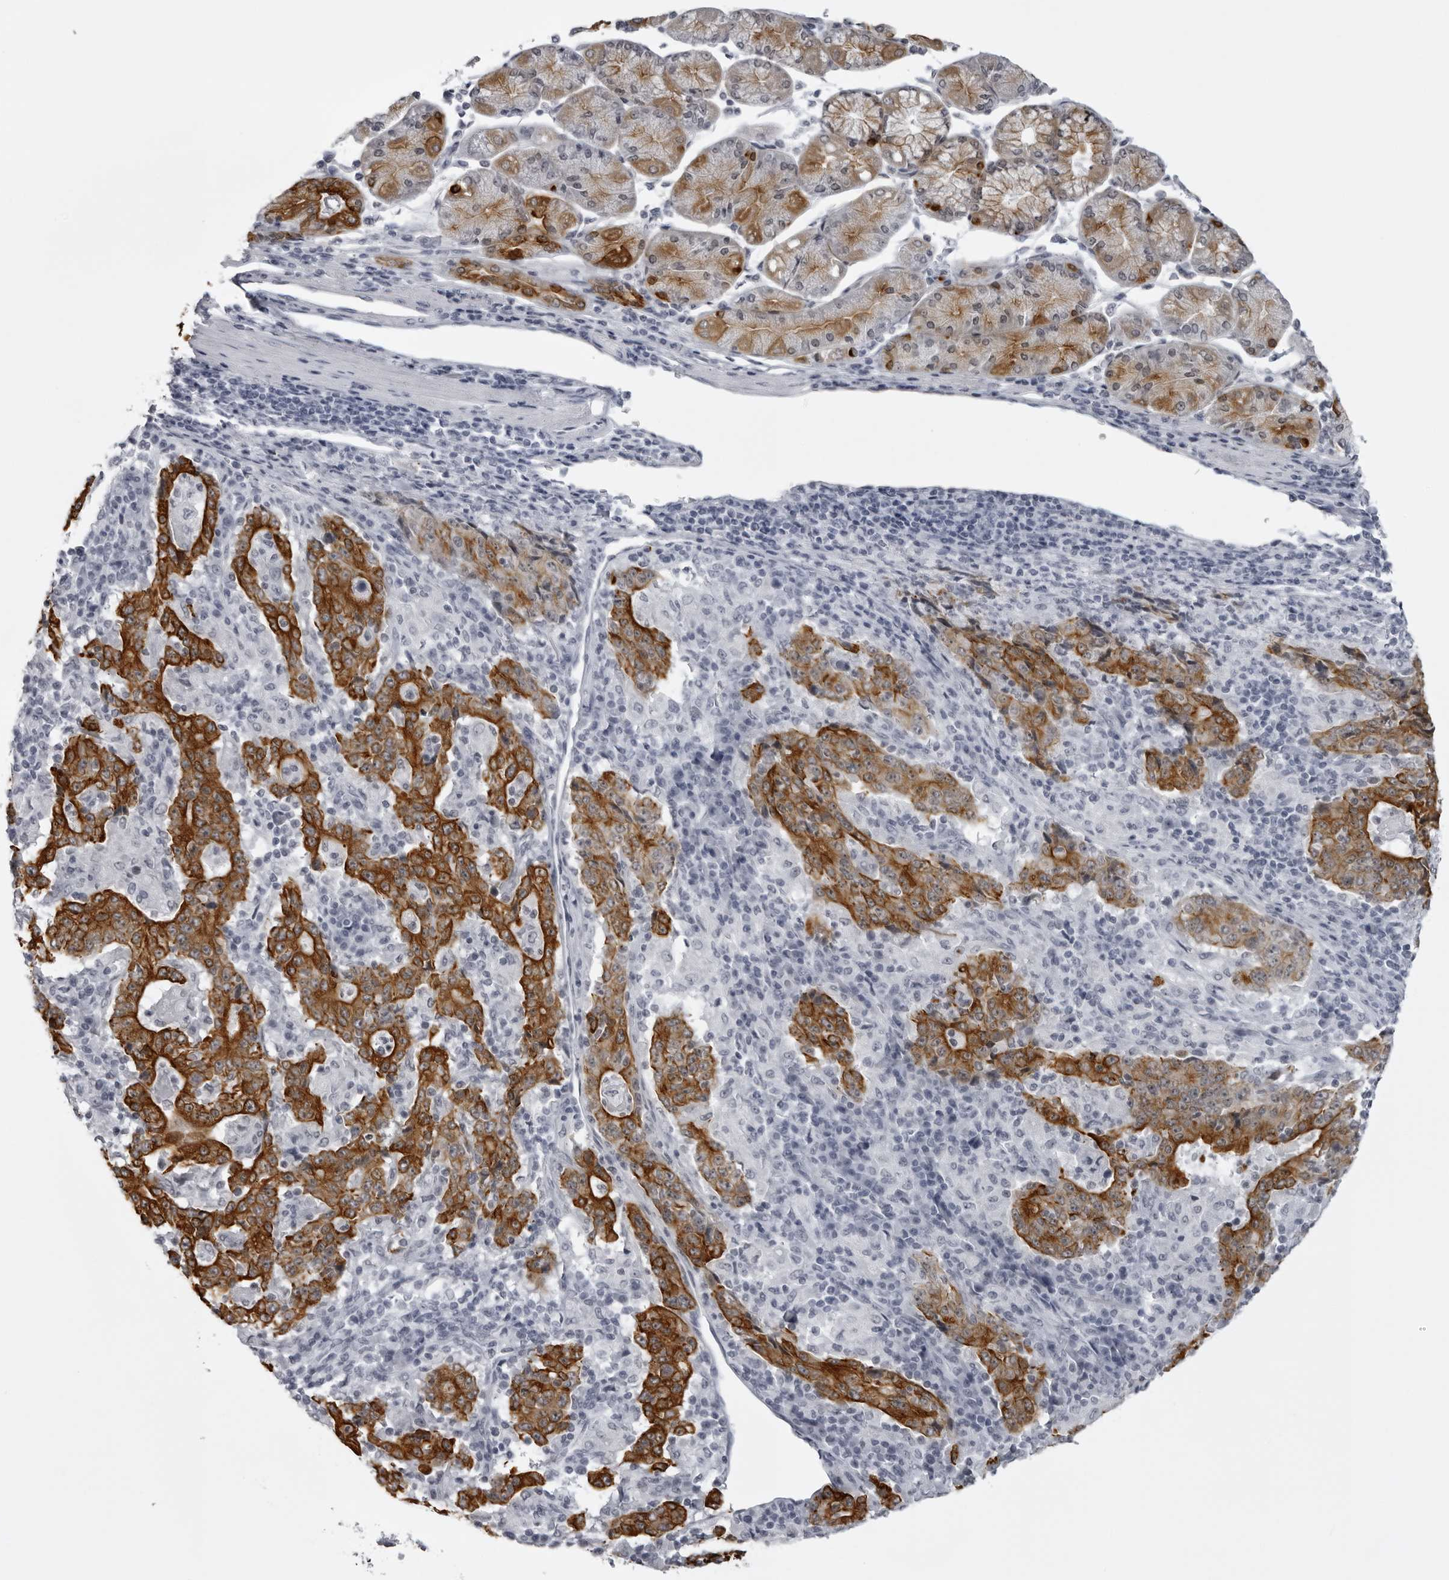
{"staining": {"intensity": "strong", "quantity": ">75%", "location": "cytoplasmic/membranous"}, "tissue": "stomach cancer", "cell_type": "Tumor cells", "image_type": "cancer", "snomed": [{"axis": "morphology", "description": "Normal tissue, NOS"}, {"axis": "morphology", "description": "Adenocarcinoma, NOS"}, {"axis": "topography", "description": "Stomach, upper"}, {"axis": "topography", "description": "Stomach"}], "caption": "This histopathology image demonstrates IHC staining of human stomach cancer, with high strong cytoplasmic/membranous positivity in approximately >75% of tumor cells.", "gene": "UROD", "patient": {"sex": "male", "age": 59}}